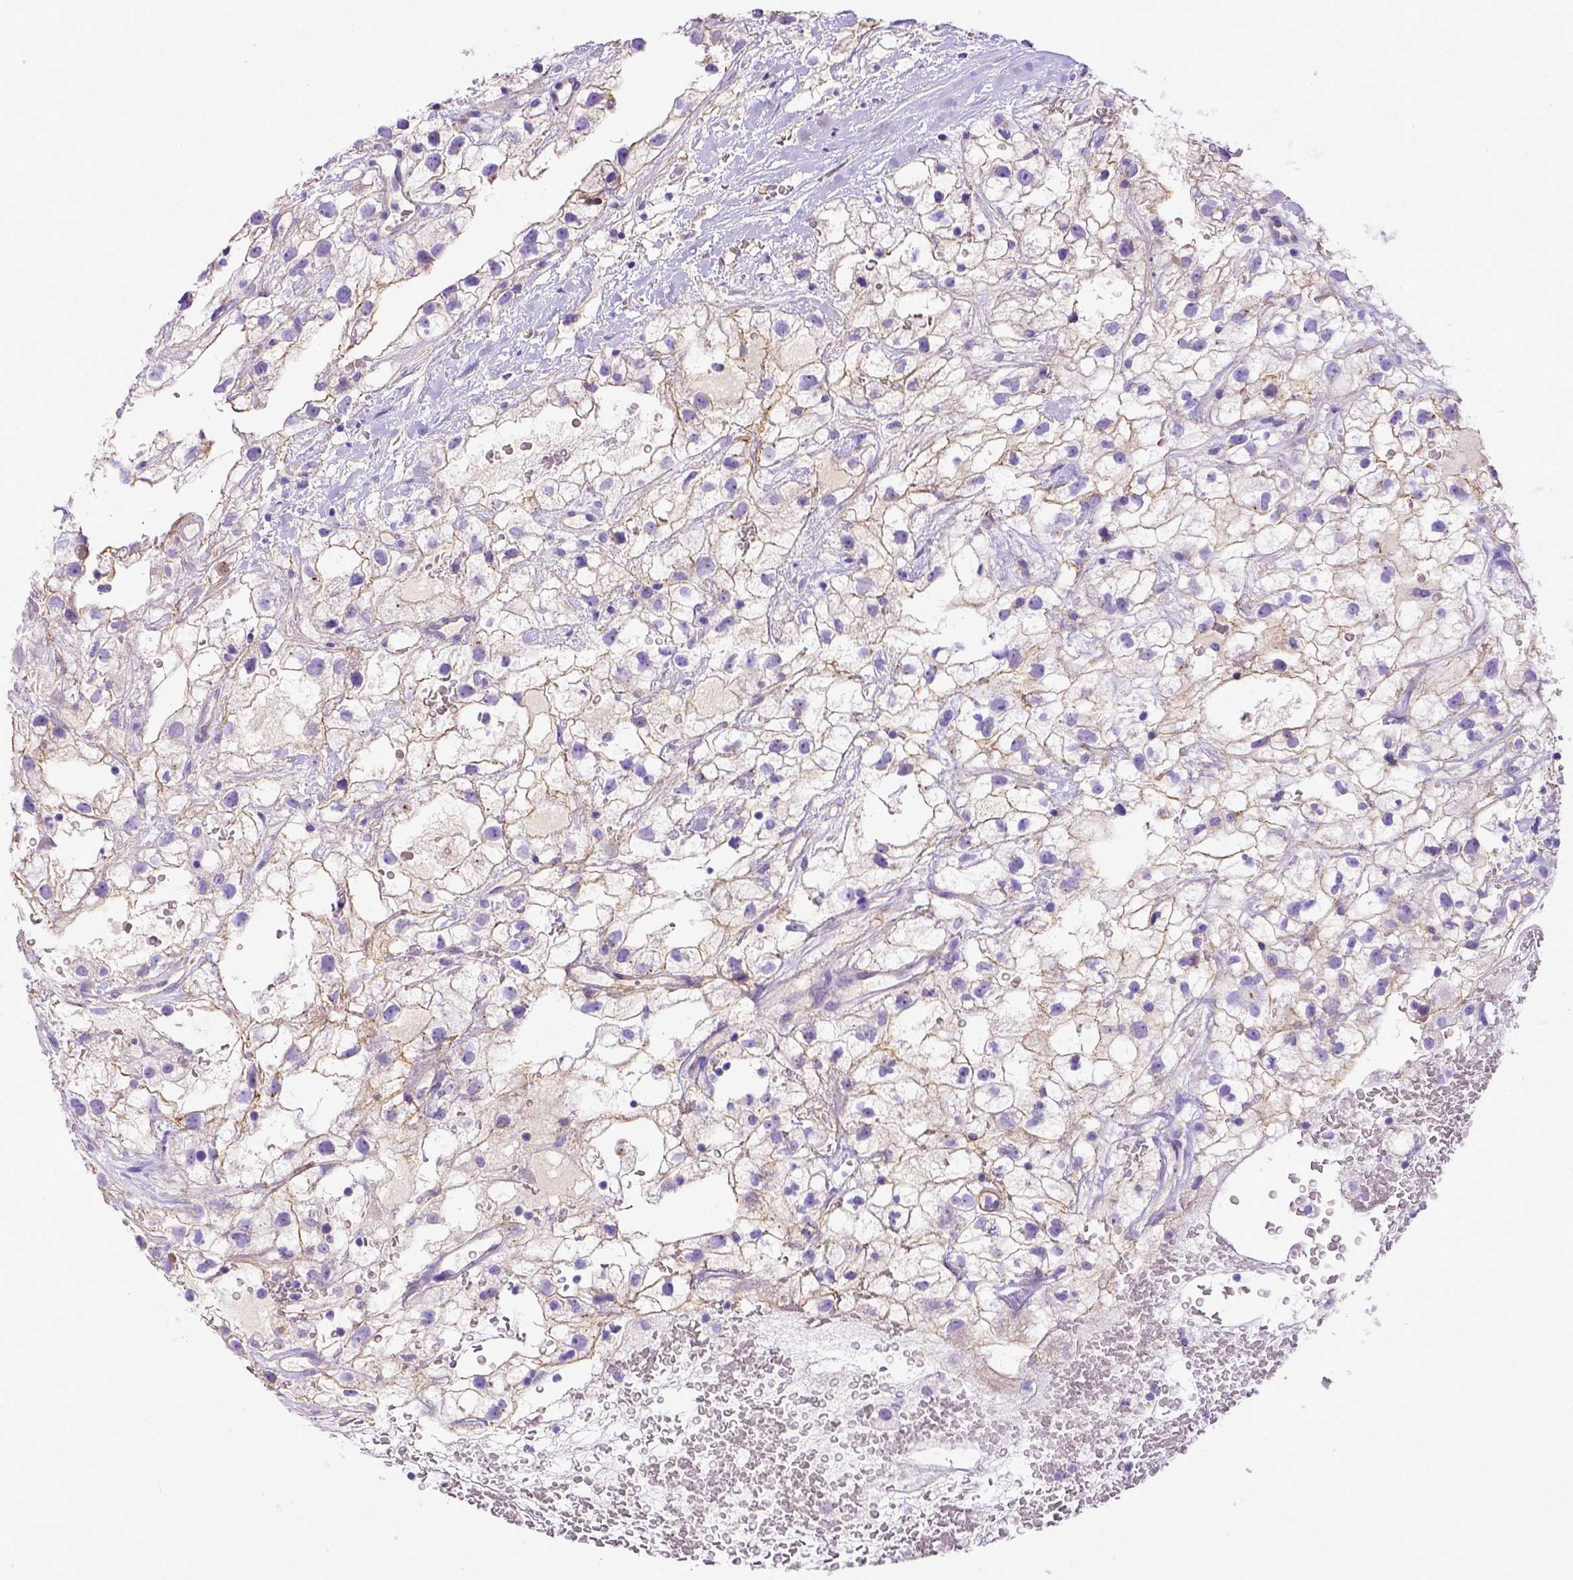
{"staining": {"intensity": "weak", "quantity": ">75%", "location": "cytoplasmic/membranous"}, "tissue": "renal cancer", "cell_type": "Tumor cells", "image_type": "cancer", "snomed": [{"axis": "morphology", "description": "Adenocarcinoma, NOS"}, {"axis": "topography", "description": "Kidney"}], "caption": "IHC of human renal cancer (adenocarcinoma) reveals low levels of weak cytoplasmic/membranous positivity in about >75% of tumor cells.", "gene": "LRRC18", "patient": {"sex": "male", "age": 59}}